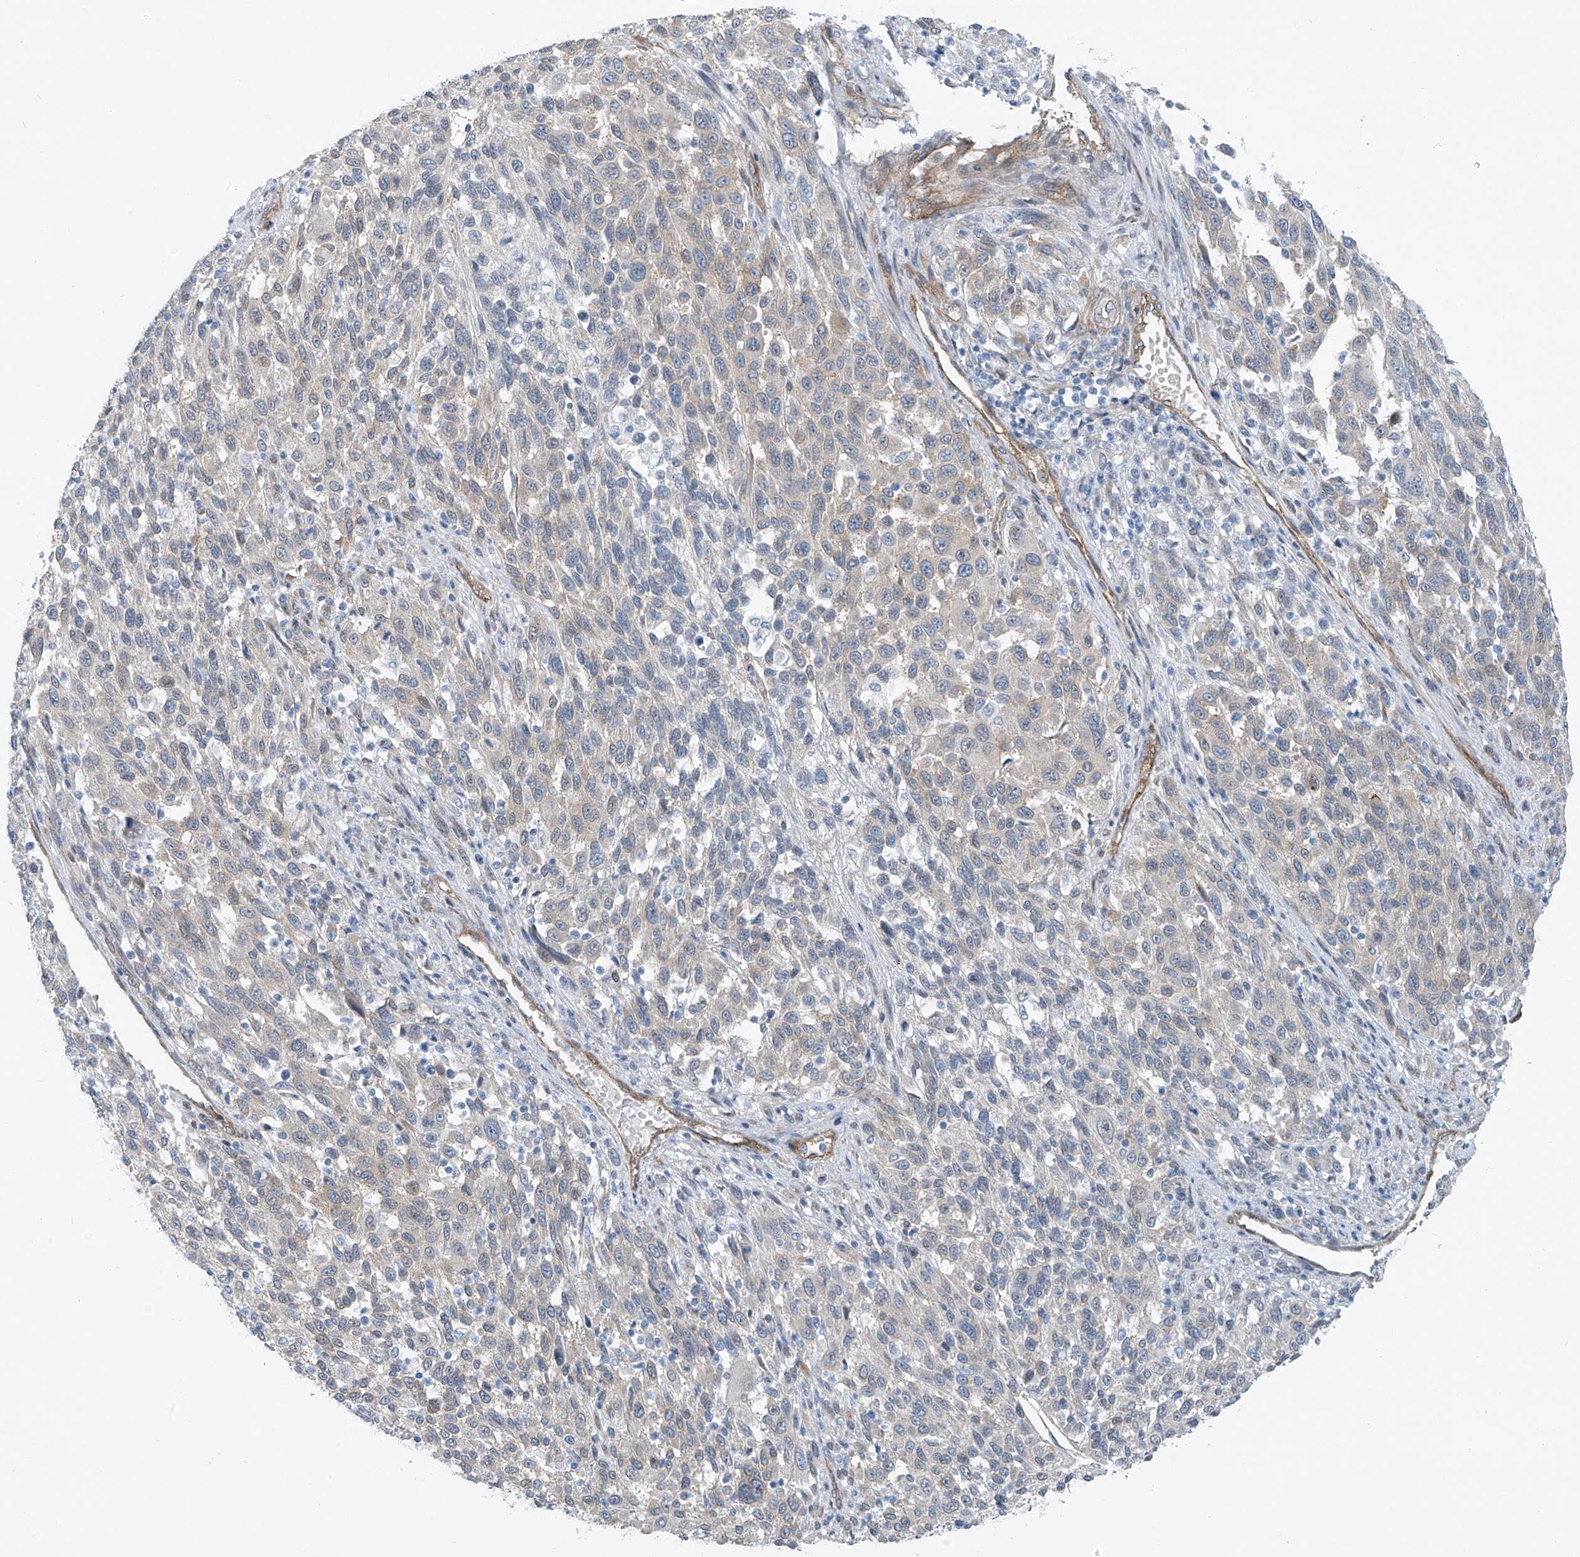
{"staining": {"intensity": "weak", "quantity": "<25%", "location": "cytoplasmic/membranous"}, "tissue": "melanoma", "cell_type": "Tumor cells", "image_type": "cancer", "snomed": [{"axis": "morphology", "description": "Malignant melanoma, Metastatic site"}, {"axis": "topography", "description": "Lymph node"}], "caption": "Immunohistochemistry (IHC) micrograph of neoplastic tissue: human melanoma stained with DAB displays no significant protein positivity in tumor cells.", "gene": "TNS2", "patient": {"sex": "male", "age": 61}}